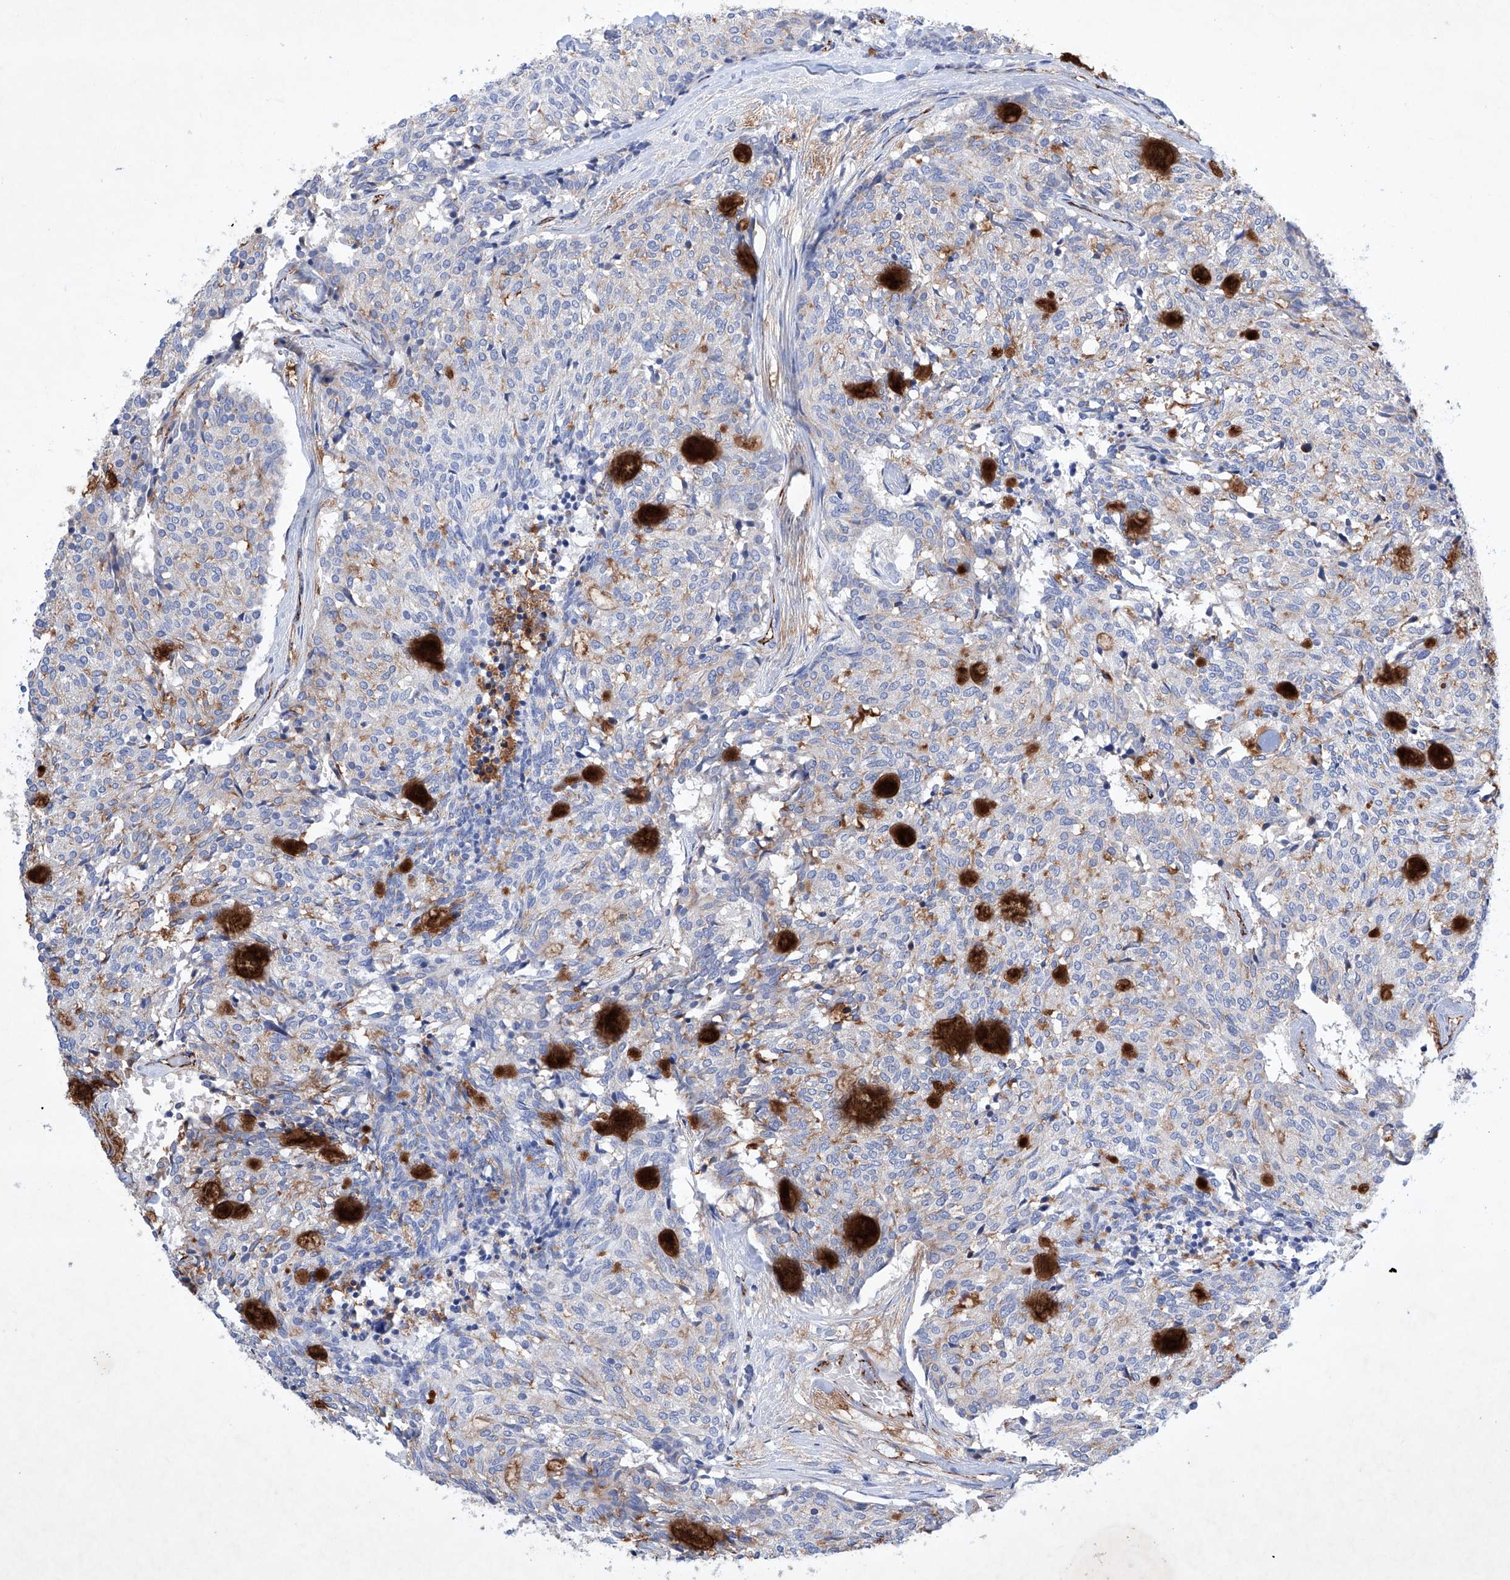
{"staining": {"intensity": "negative", "quantity": "none", "location": "none"}, "tissue": "carcinoid", "cell_type": "Tumor cells", "image_type": "cancer", "snomed": [{"axis": "morphology", "description": "Carcinoid, malignant, NOS"}, {"axis": "topography", "description": "Pancreas"}], "caption": "The photomicrograph shows no staining of tumor cells in carcinoid (malignant). The staining was performed using DAB (3,3'-diaminobenzidine) to visualize the protein expression in brown, while the nuclei were stained in blue with hematoxylin (Magnification: 20x).", "gene": "ETV7", "patient": {"sex": "female", "age": 54}}